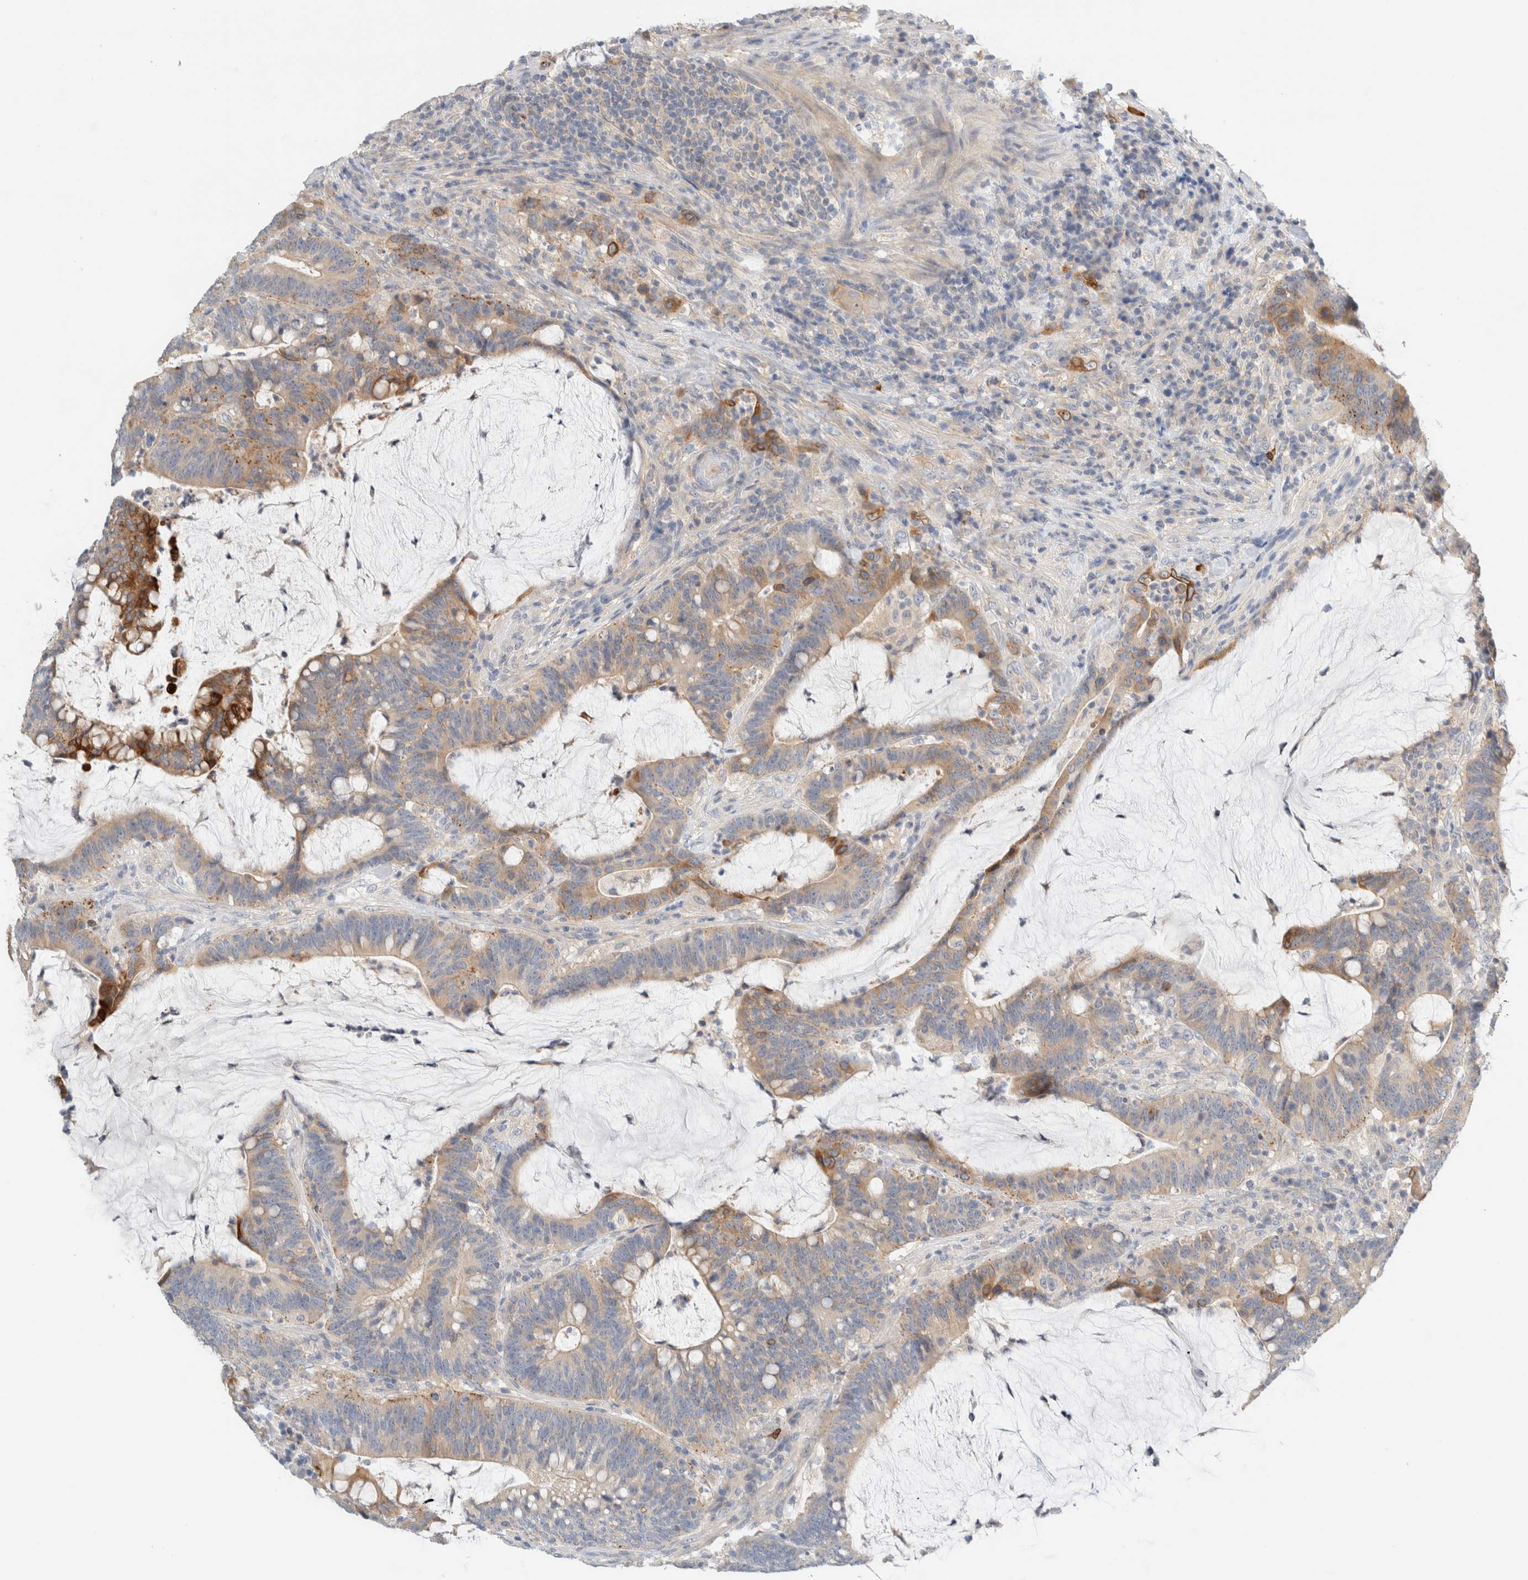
{"staining": {"intensity": "moderate", "quantity": "25%-75%", "location": "cytoplasmic/membranous"}, "tissue": "colorectal cancer", "cell_type": "Tumor cells", "image_type": "cancer", "snomed": [{"axis": "morphology", "description": "Adenocarcinoma, NOS"}, {"axis": "topography", "description": "Colon"}], "caption": "IHC micrograph of neoplastic tissue: human colorectal cancer stained using immunohistochemistry reveals medium levels of moderate protein expression localized specifically in the cytoplasmic/membranous of tumor cells, appearing as a cytoplasmic/membranous brown color.", "gene": "SDR16C5", "patient": {"sex": "female", "age": 66}}